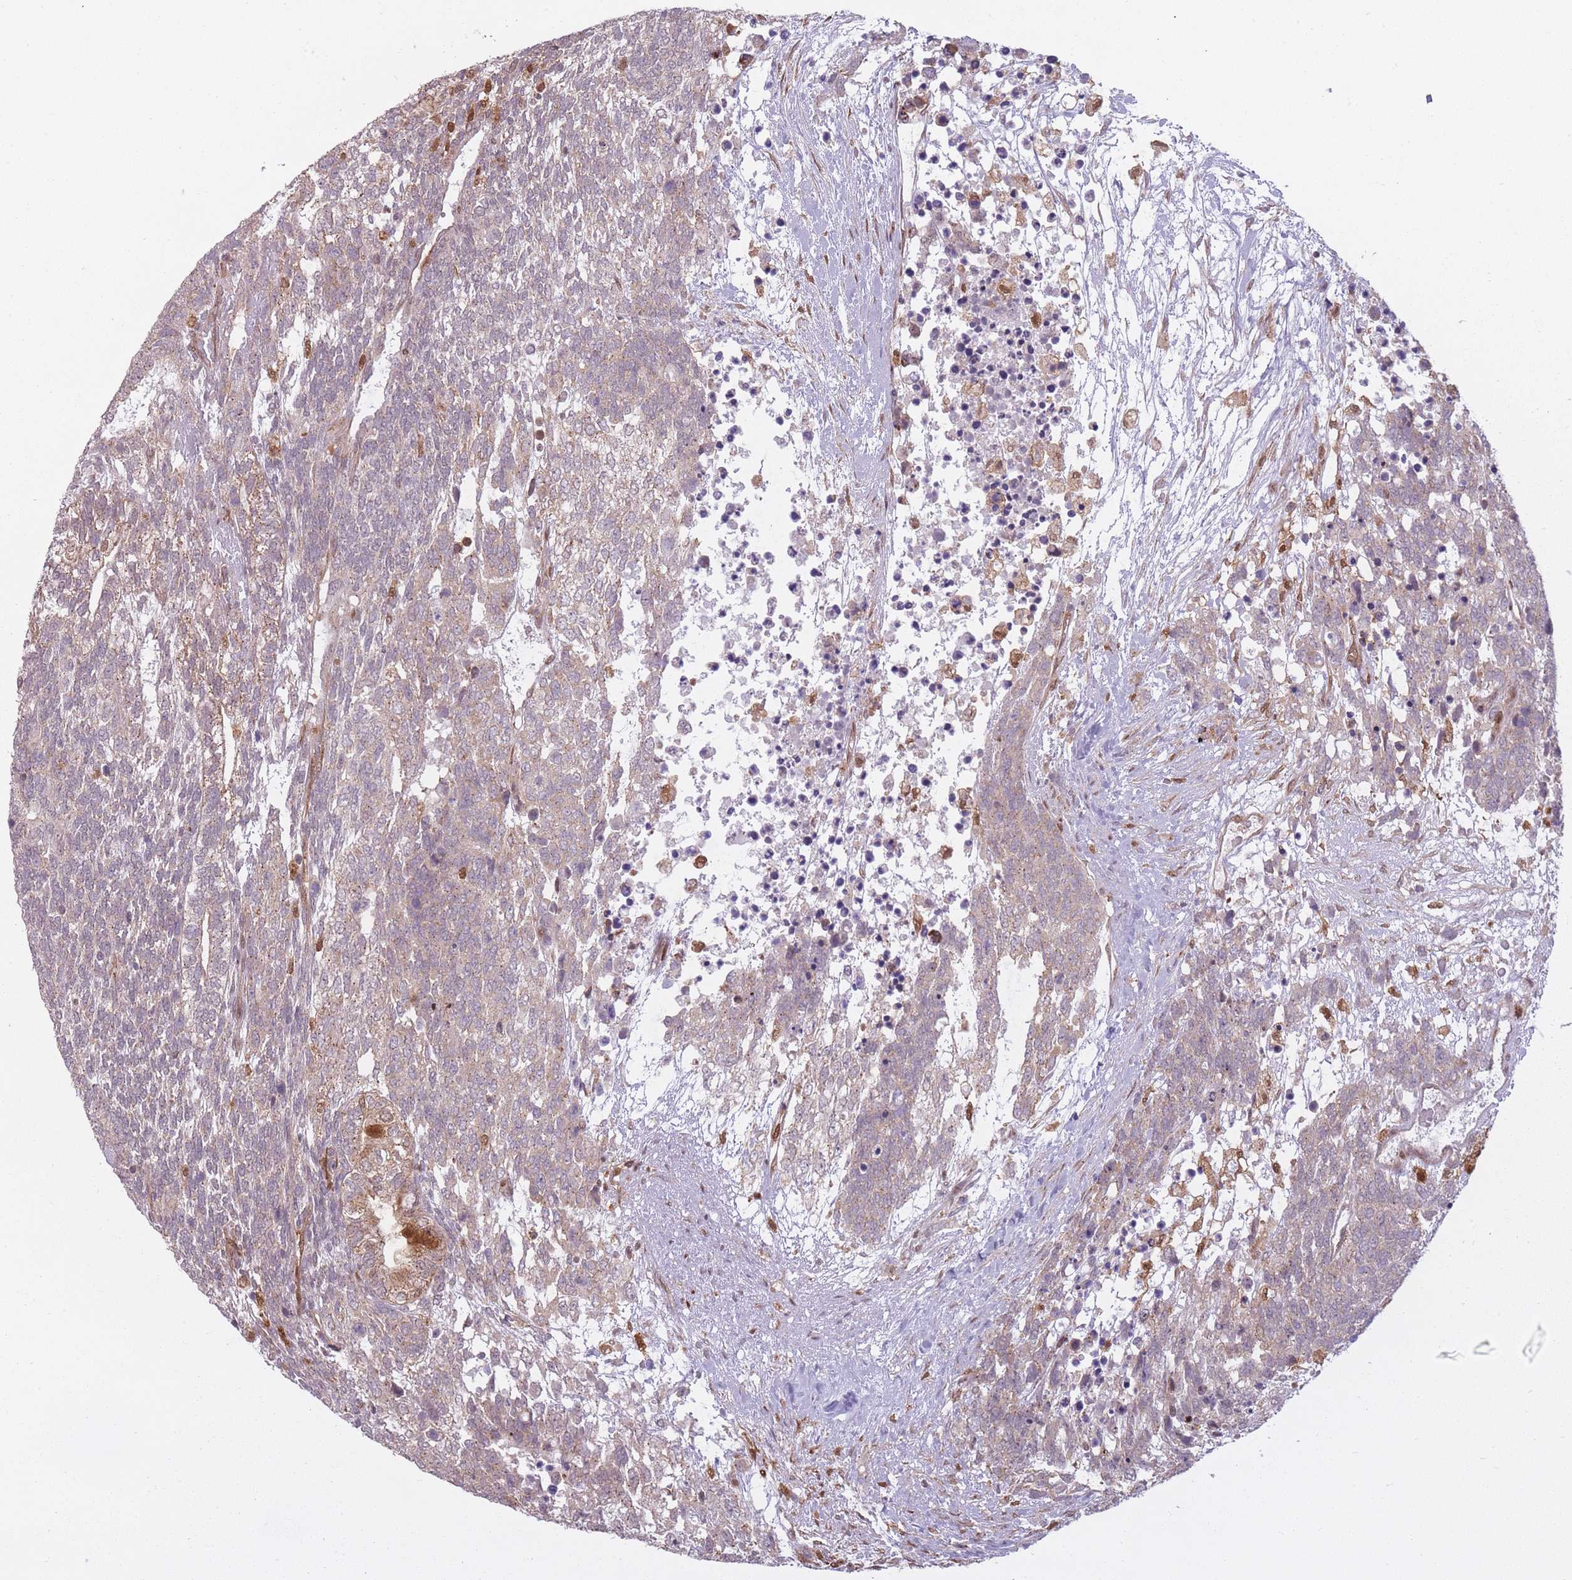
{"staining": {"intensity": "weak", "quantity": ">75%", "location": "cytoplasmic/membranous"}, "tissue": "testis cancer", "cell_type": "Tumor cells", "image_type": "cancer", "snomed": [{"axis": "morphology", "description": "Carcinoma, Embryonal, NOS"}, {"axis": "topography", "description": "Testis"}], "caption": "Testis embryonal carcinoma stained with a protein marker shows weak staining in tumor cells.", "gene": "LGALS9", "patient": {"sex": "male", "age": 23}}